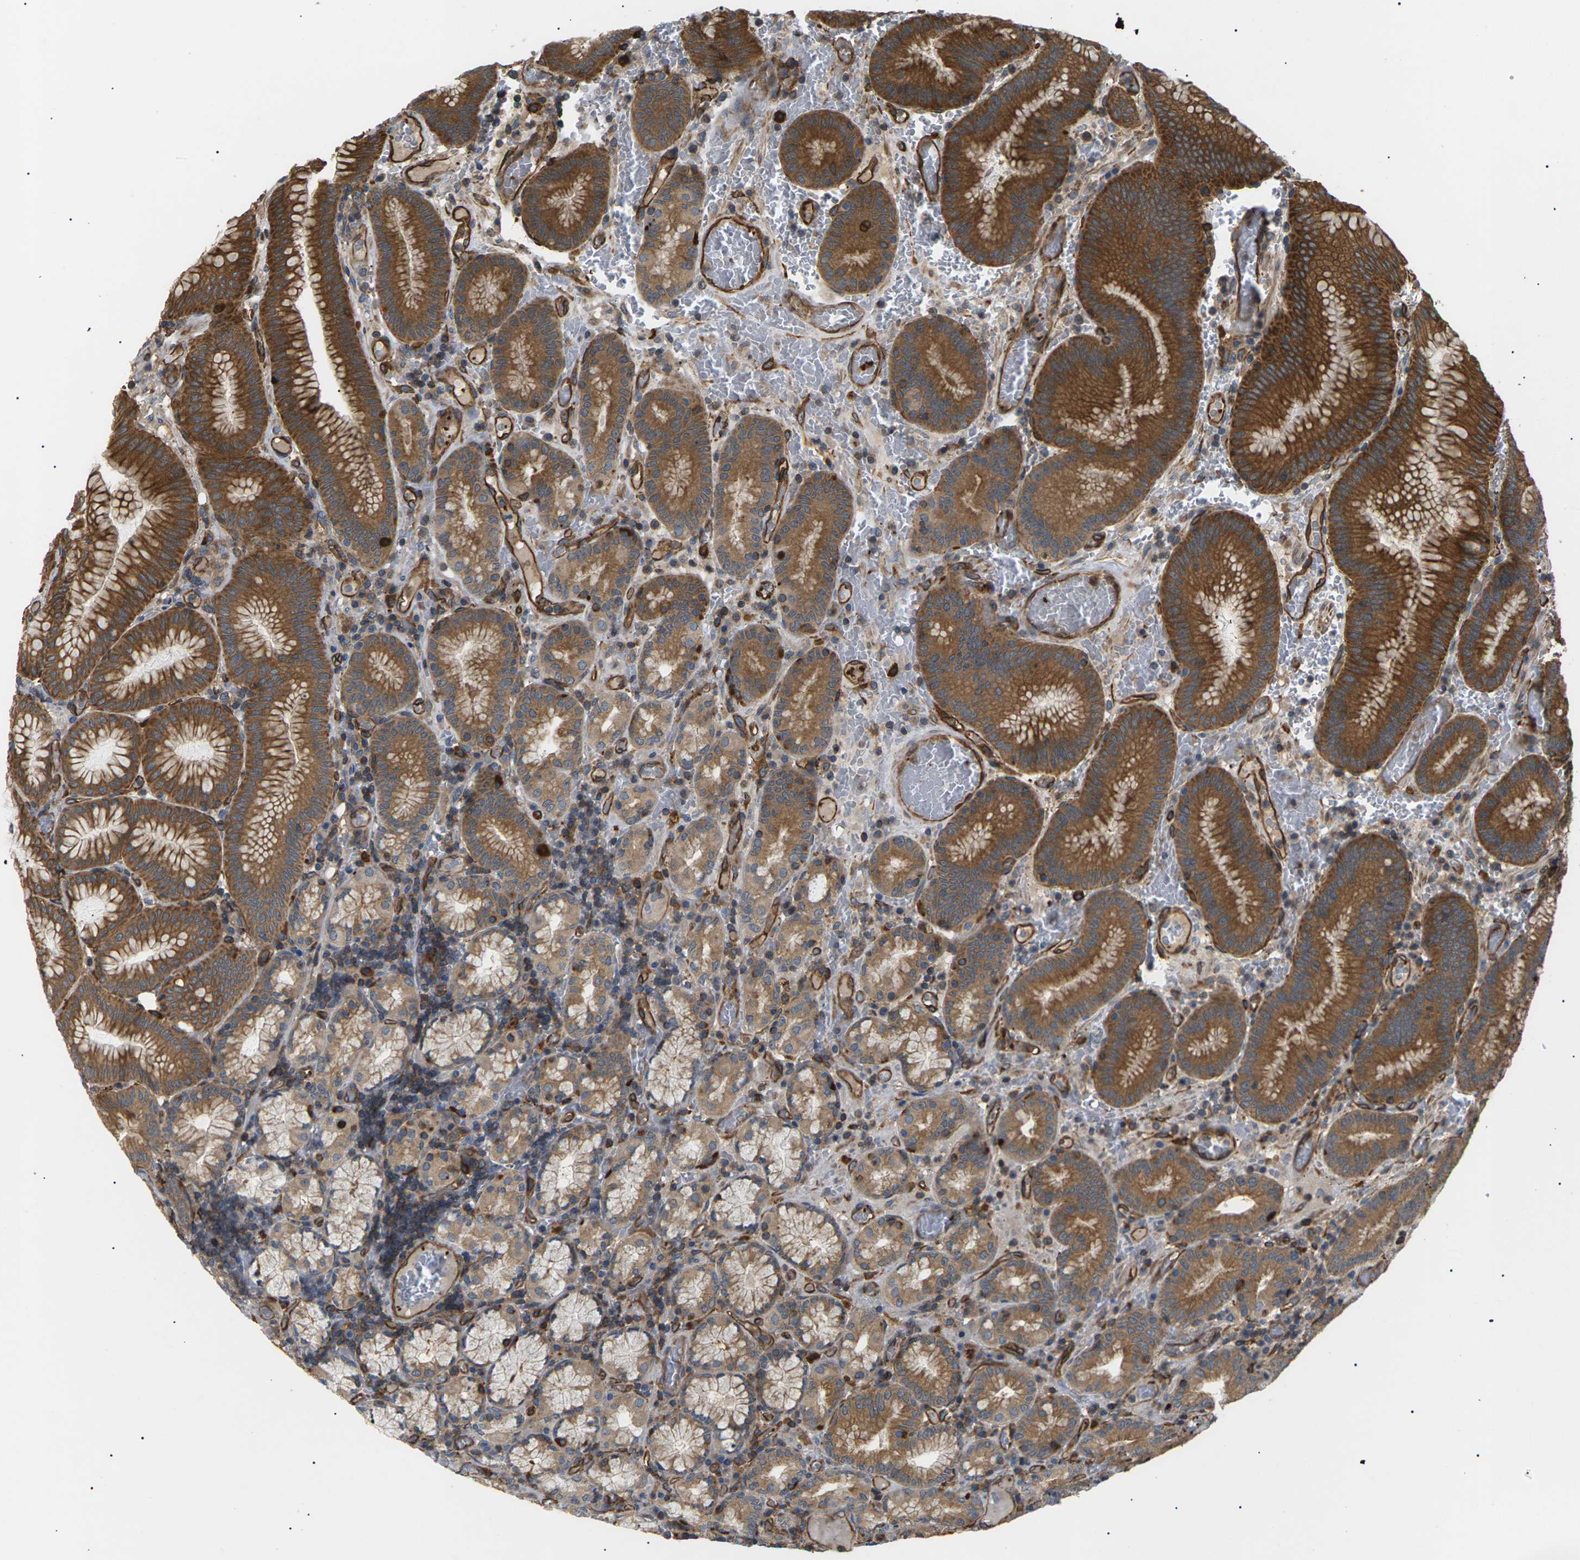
{"staining": {"intensity": "moderate", "quantity": ">75%", "location": "cytoplasmic/membranous"}, "tissue": "stomach", "cell_type": "Glandular cells", "image_type": "normal", "snomed": [{"axis": "morphology", "description": "Normal tissue, NOS"}, {"axis": "morphology", "description": "Carcinoid, malignant, NOS"}, {"axis": "topography", "description": "Stomach, upper"}], "caption": "Brown immunohistochemical staining in benign stomach reveals moderate cytoplasmic/membranous staining in about >75% of glandular cells.", "gene": "TMTC4", "patient": {"sex": "male", "age": 39}}